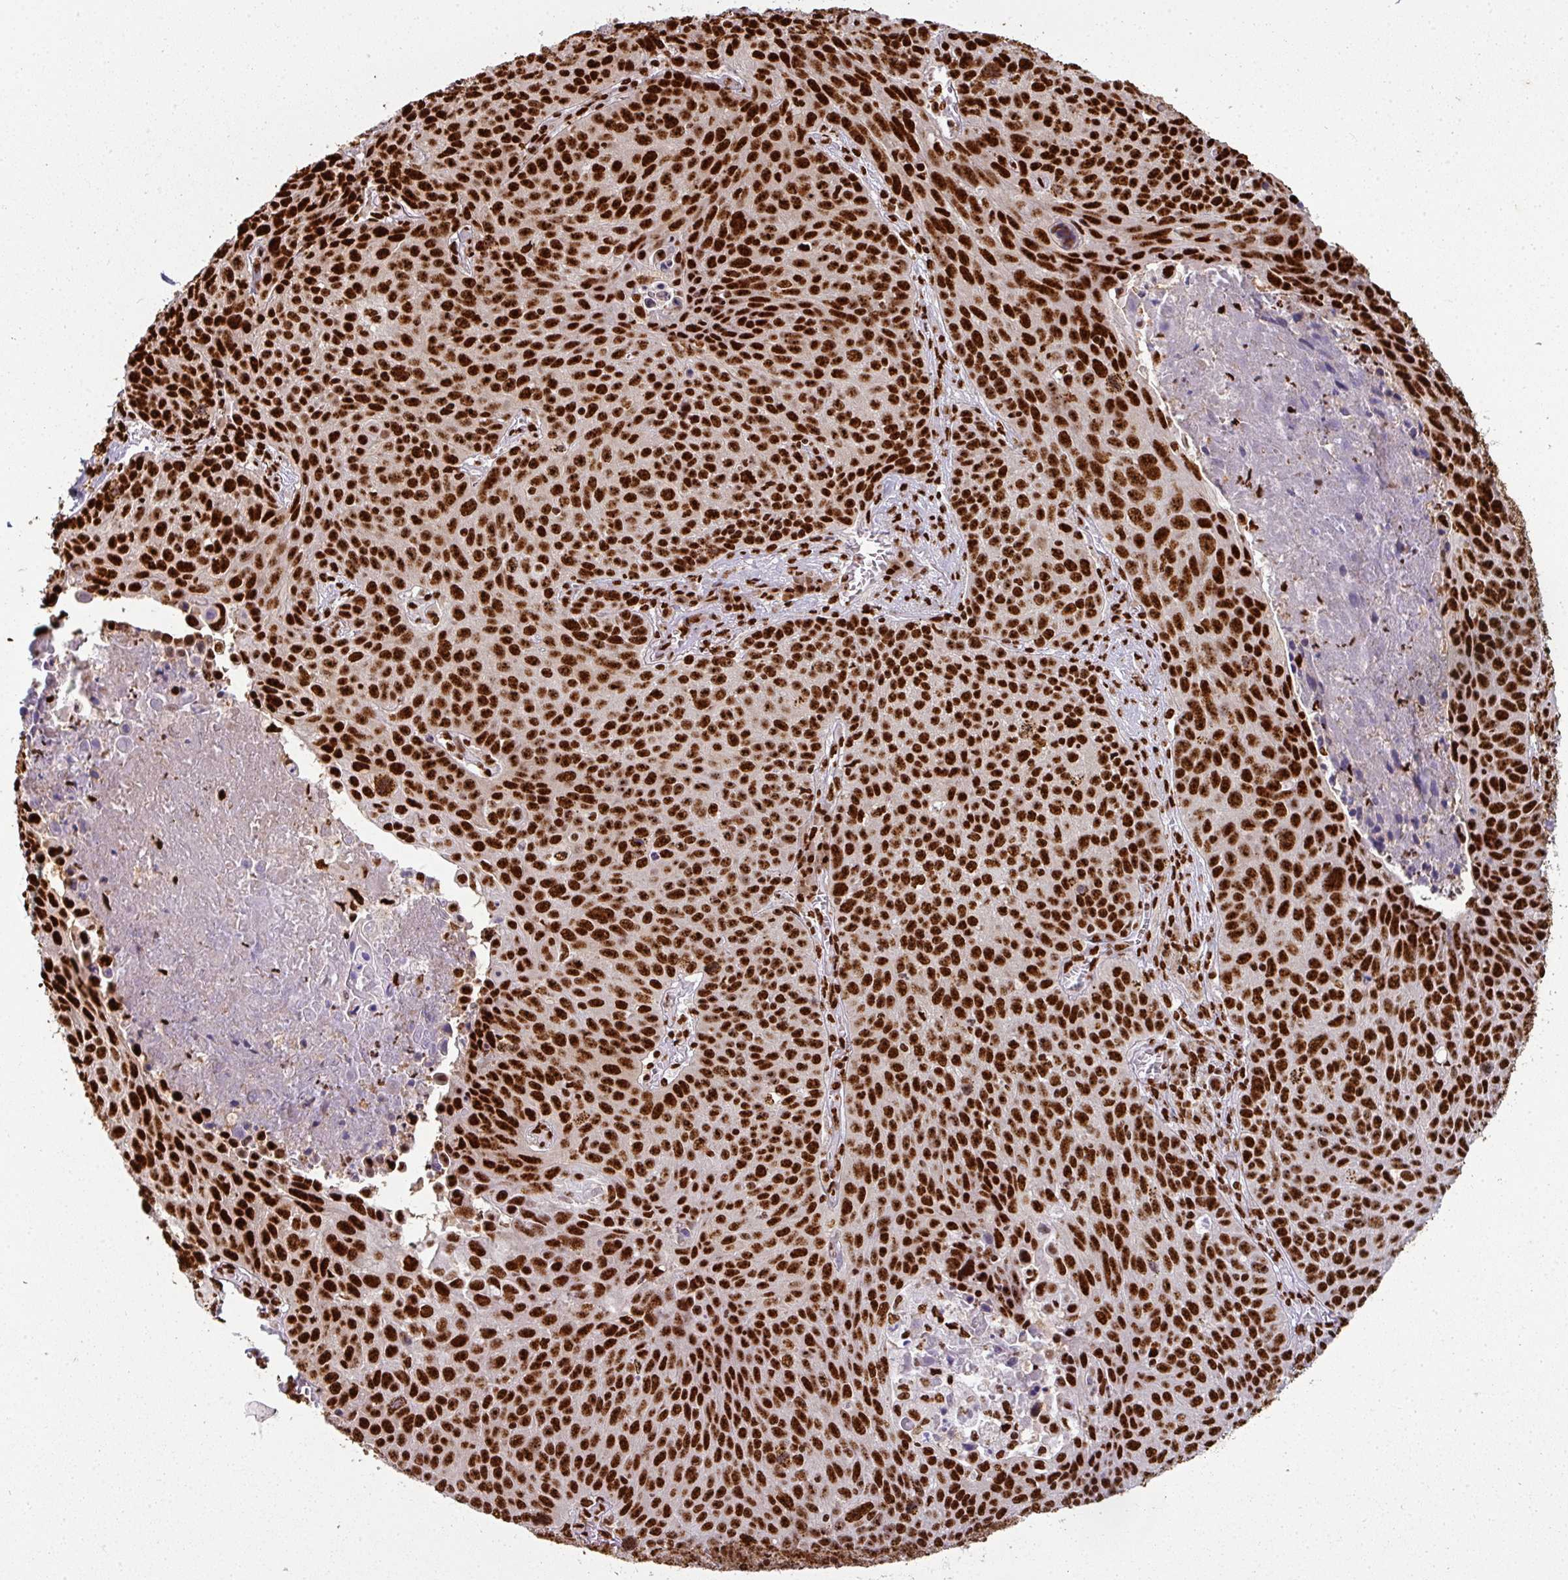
{"staining": {"intensity": "strong", "quantity": ">75%", "location": "nuclear"}, "tissue": "lung cancer", "cell_type": "Tumor cells", "image_type": "cancer", "snomed": [{"axis": "morphology", "description": "Squamous cell carcinoma, NOS"}, {"axis": "topography", "description": "Lung"}], "caption": "A photomicrograph of human squamous cell carcinoma (lung) stained for a protein exhibits strong nuclear brown staining in tumor cells.", "gene": "SIK3", "patient": {"sex": "male", "age": 78}}